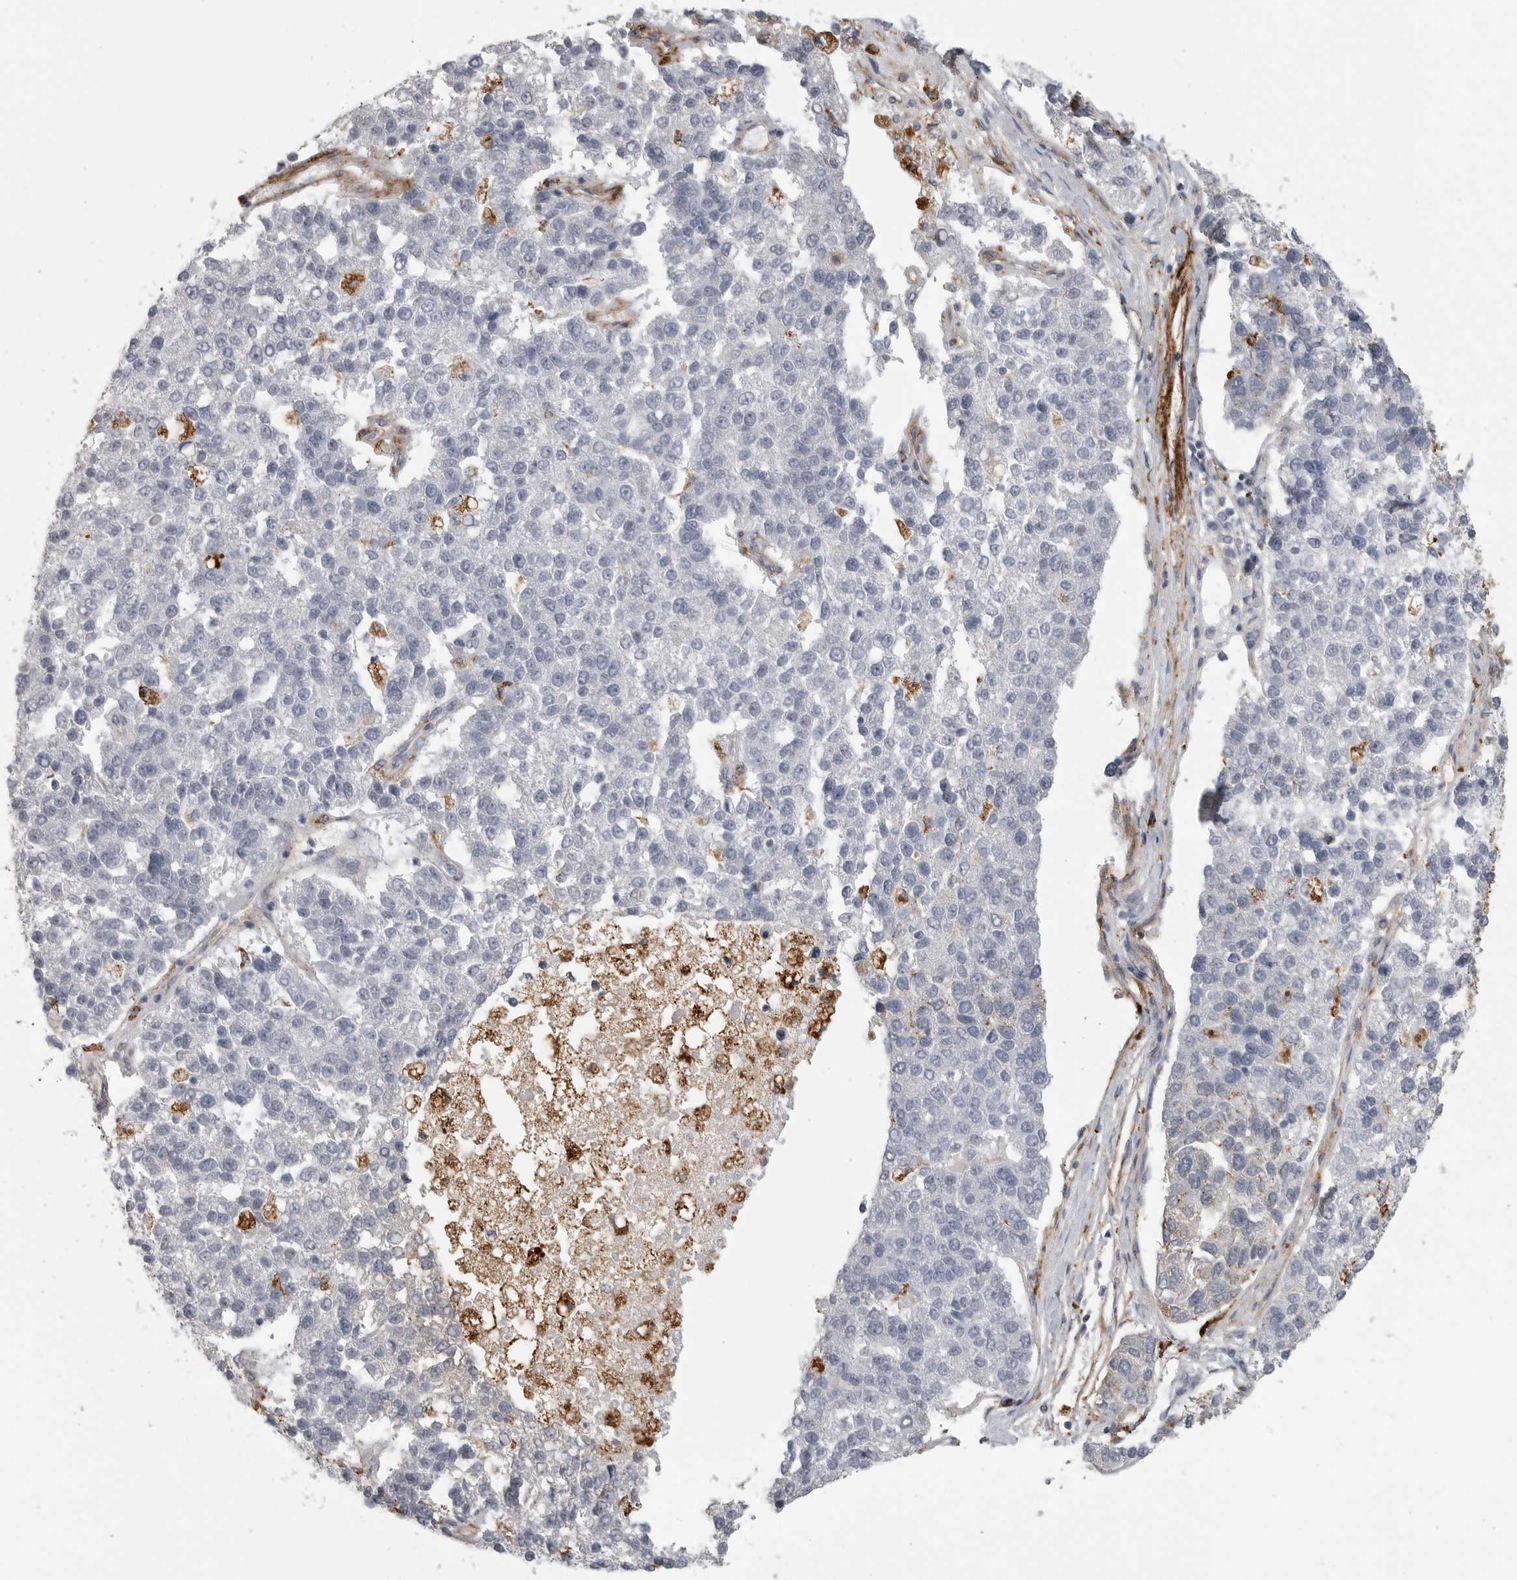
{"staining": {"intensity": "negative", "quantity": "none", "location": "none"}, "tissue": "pancreatic cancer", "cell_type": "Tumor cells", "image_type": "cancer", "snomed": [{"axis": "morphology", "description": "Adenocarcinoma, NOS"}, {"axis": "topography", "description": "Pancreas"}], "caption": "Pancreatic adenocarcinoma was stained to show a protein in brown. There is no significant staining in tumor cells.", "gene": "AOC3", "patient": {"sex": "female", "age": 61}}